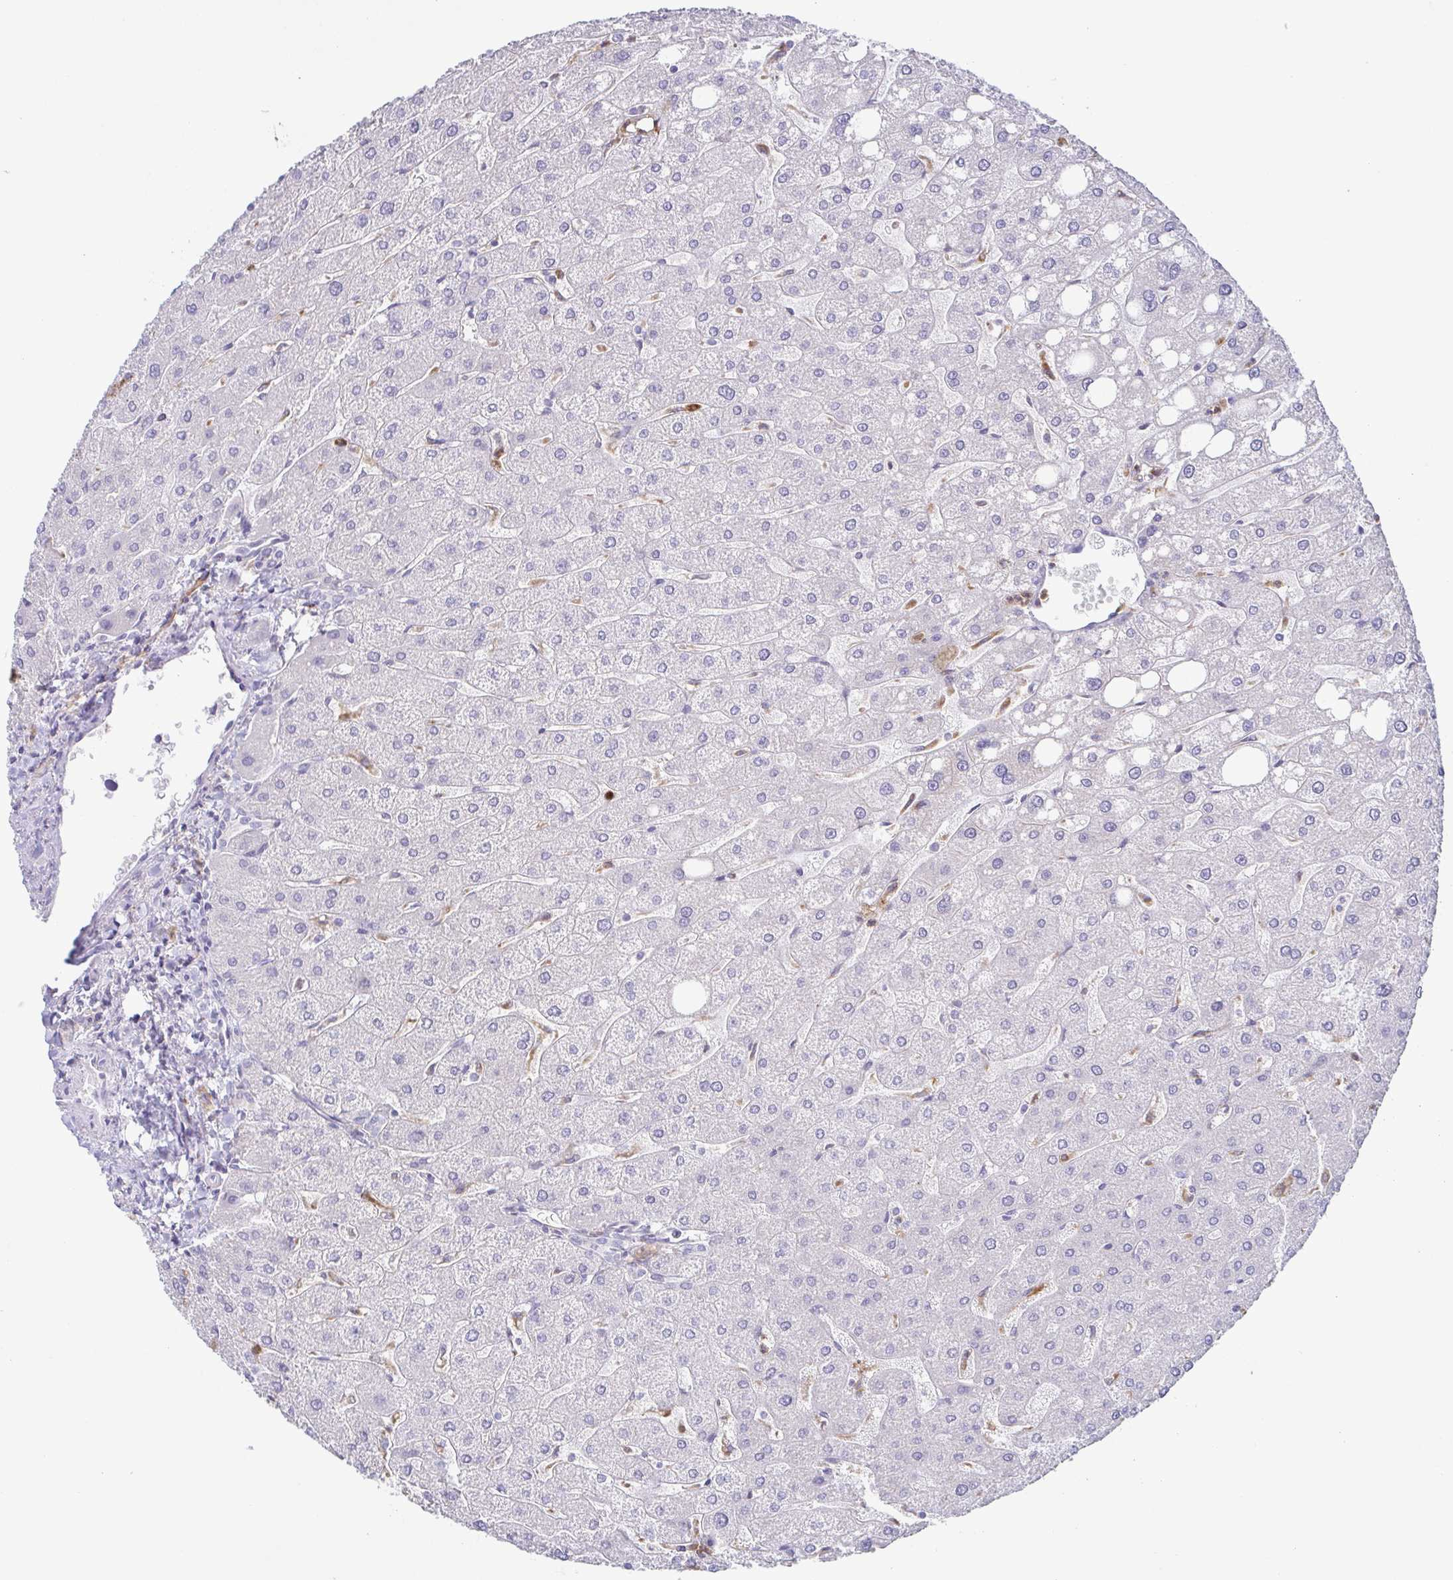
{"staining": {"intensity": "negative", "quantity": "none", "location": "none"}, "tissue": "liver", "cell_type": "Cholangiocytes", "image_type": "normal", "snomed": [{"axis": "morphology", "description": "Normal tissue, NOS"}, {"axis": "topography", "description": "Liver"}], "caption": "Human liver stained for a protein using immunohistochemistry demonstrates no expression in cholangiocytes.", "gene": "ATP6V1G2", "patient": {"sex": "male", "age": 67}}